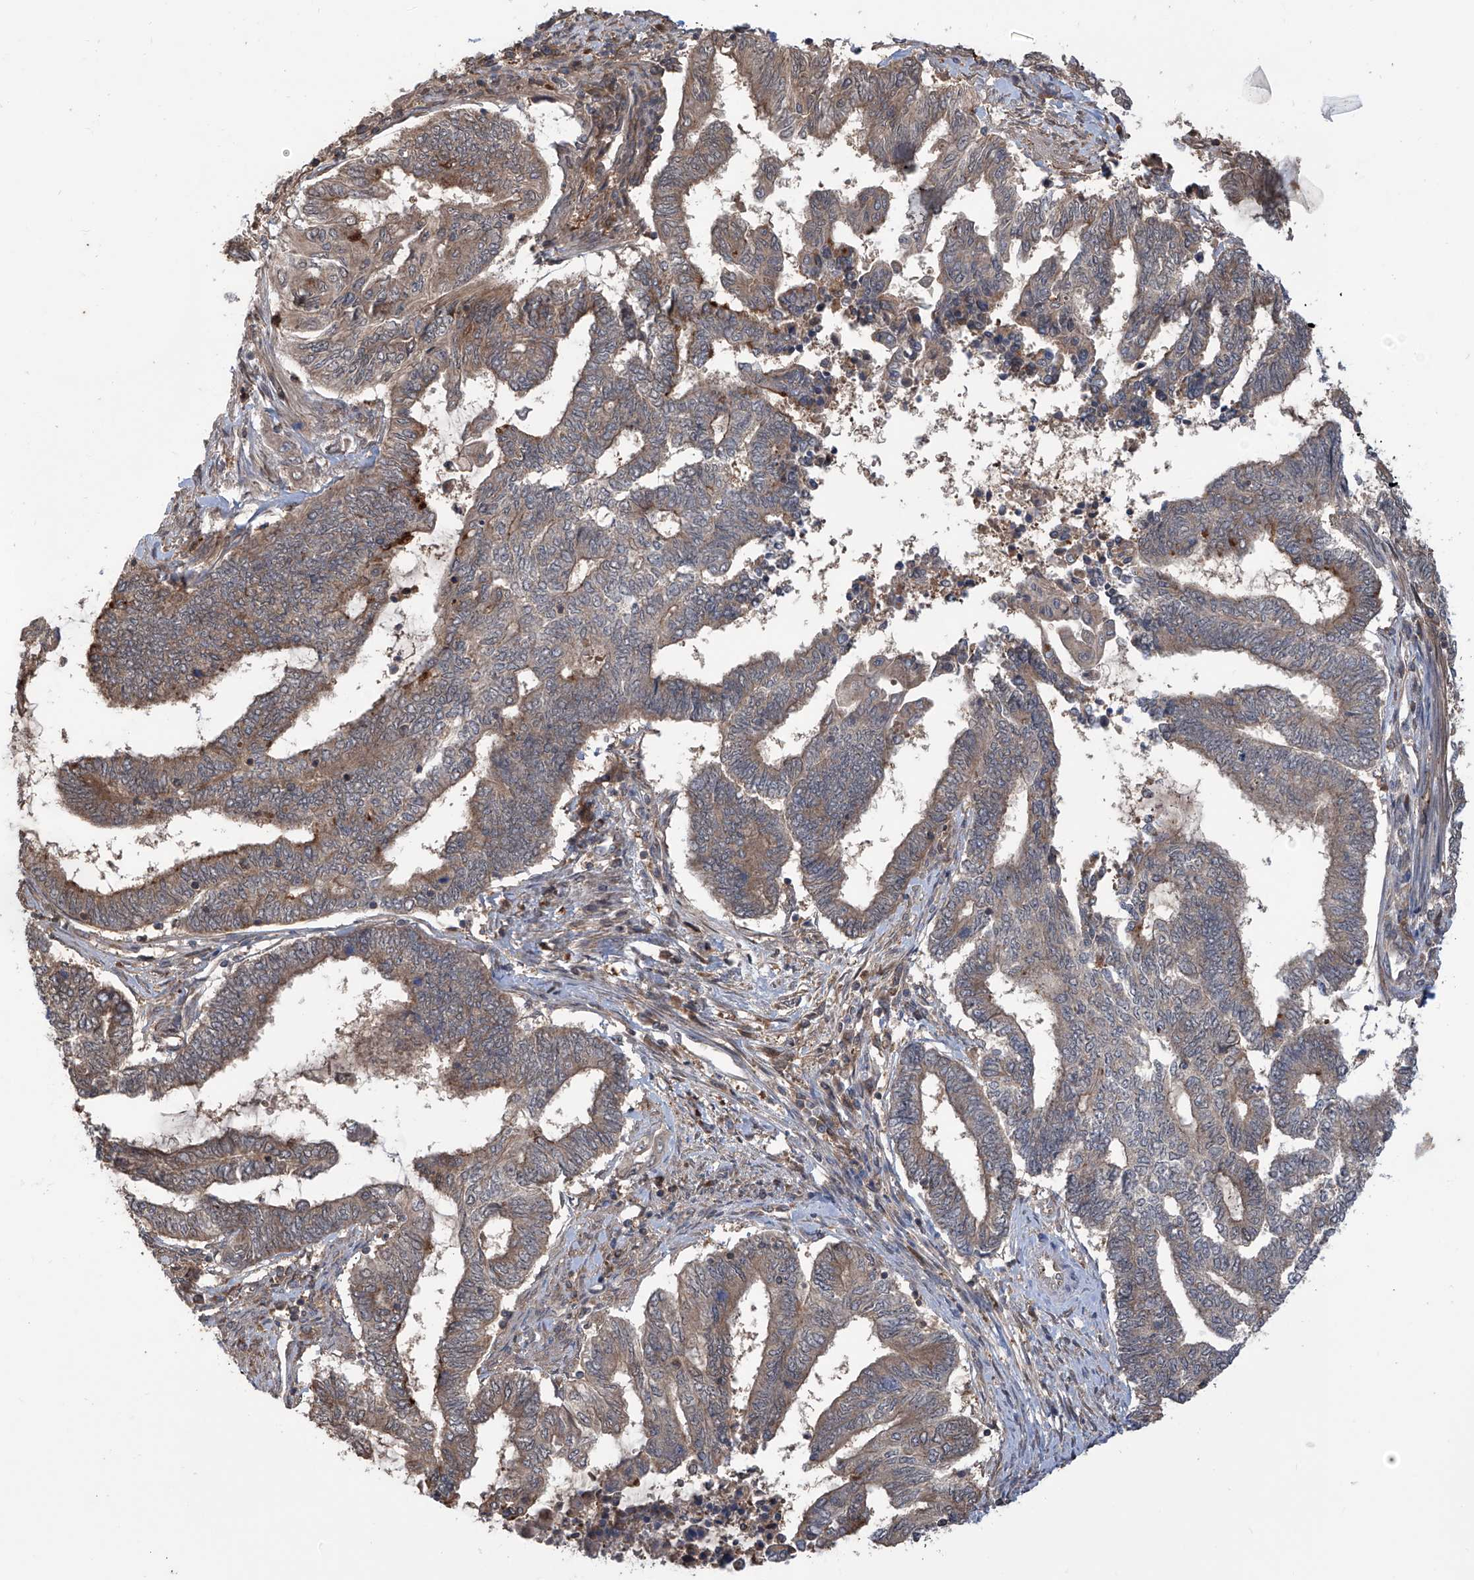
{"staining": {"intensity": "weak", "quantity": "25%-75%", "location": "cytoplasmic/membranous"}, "tissue": "endometrial cancer", "cell_type": "Tumor cells", "image_type": "cancer", "snomed": [{"axis": "morphology", "description": "Adenocarcinoma, NOS"}, {"axis": "topography", "description": "Uterus"}, {"axis": "topography", "description": "Endometrium"}], "caption": "Immunohistochemical staining of endometrial adenocarcinoma demonstrates low levels of weak cytoplasmic/membranous protein positivity in approximately 25%-75% of tumor cells.", "gene": "HOXC8", "patient": {"sex": "female", "age": 70}}